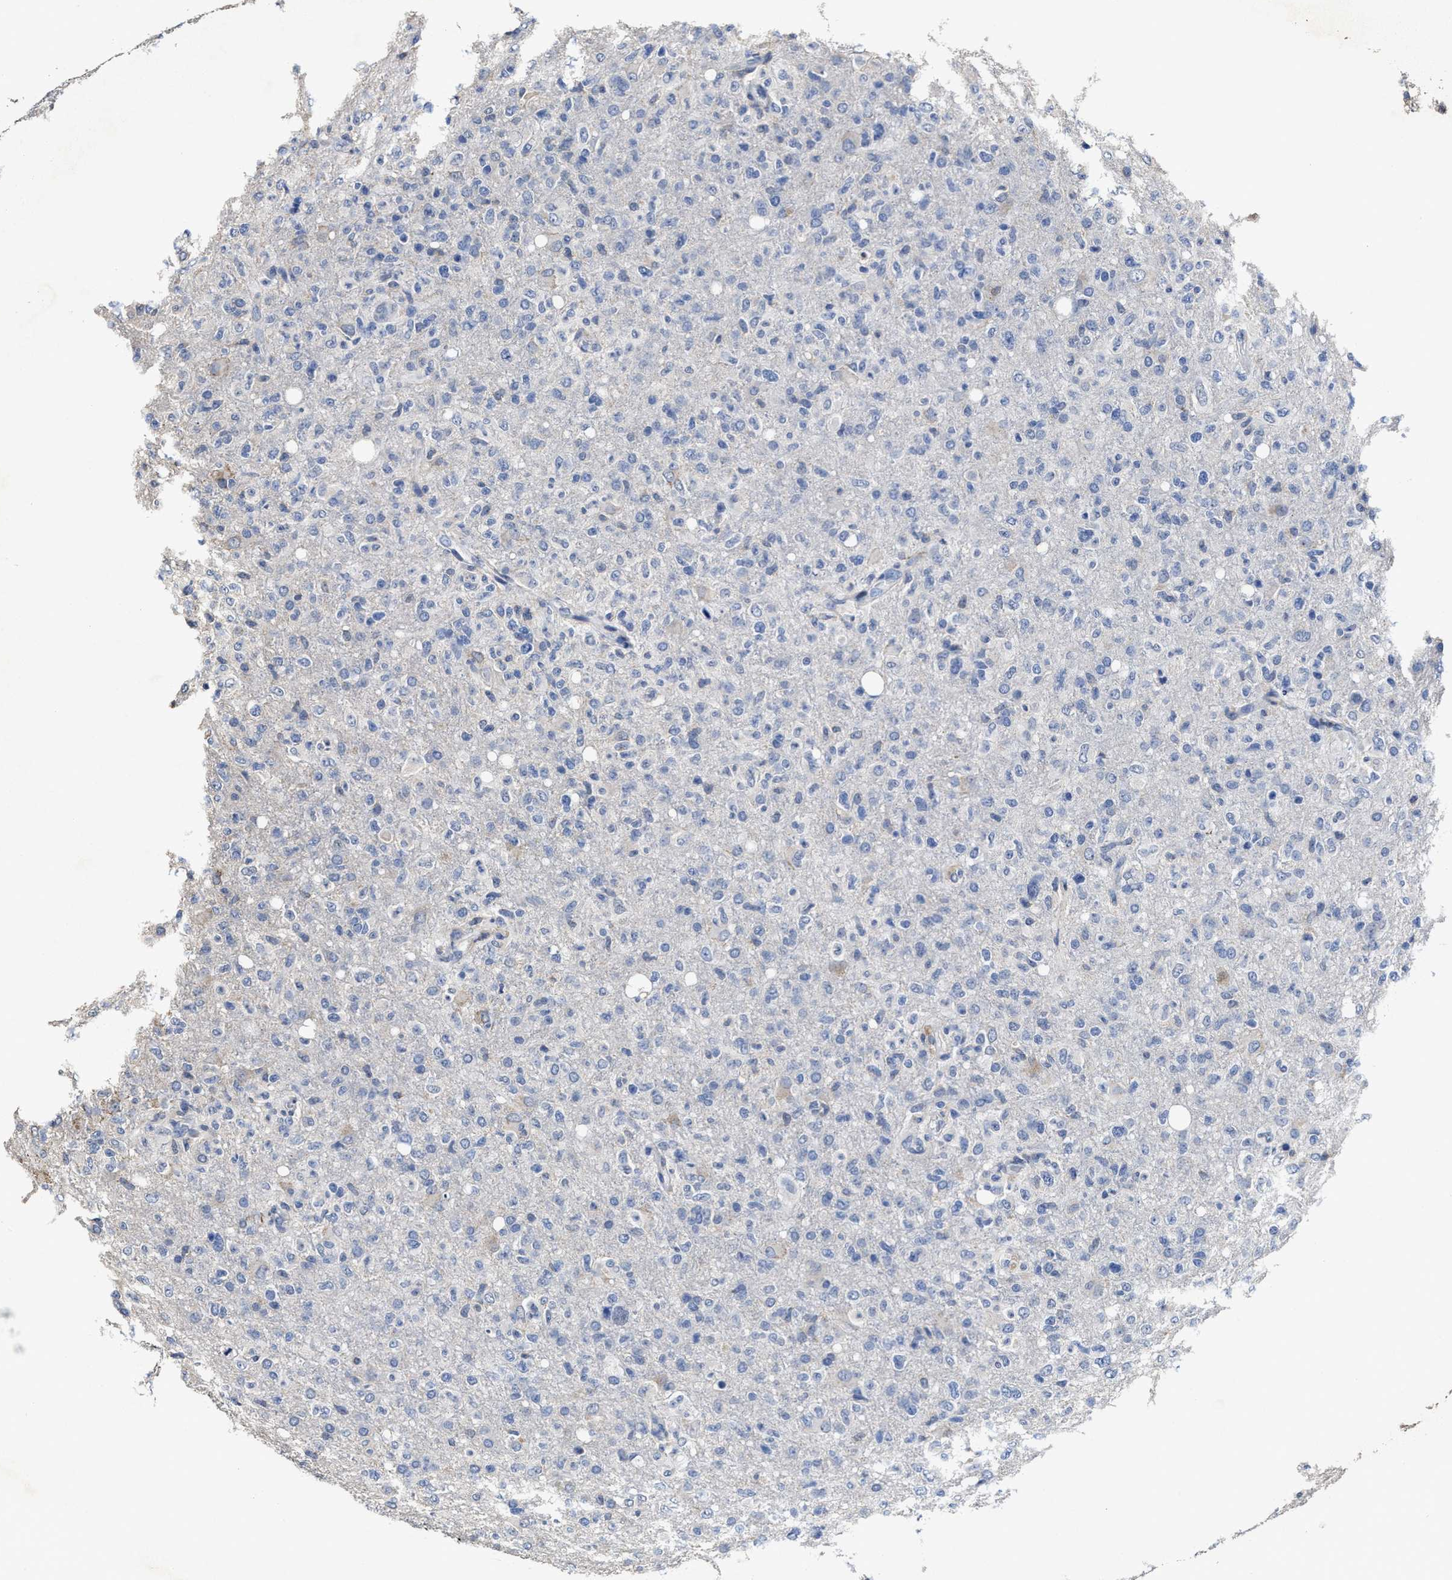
{"staining": {"intensity": "negative", "quantity": "none", "location": "none"}, "tissue": "glioma", "cell_type": "Tumor cells", "image_type": "cancer", "snomed": [{"axis": "morphology", "description": "Glioma, malignant, High grade"}, {"axis": "topography", "description": "Brain"}], "caption": "Immunohistochemistry of malignant high-grade glioma displays no staining in tumor cells.", "gene": "ZFAT", "patient": {"sex": "female", "age": 57}}